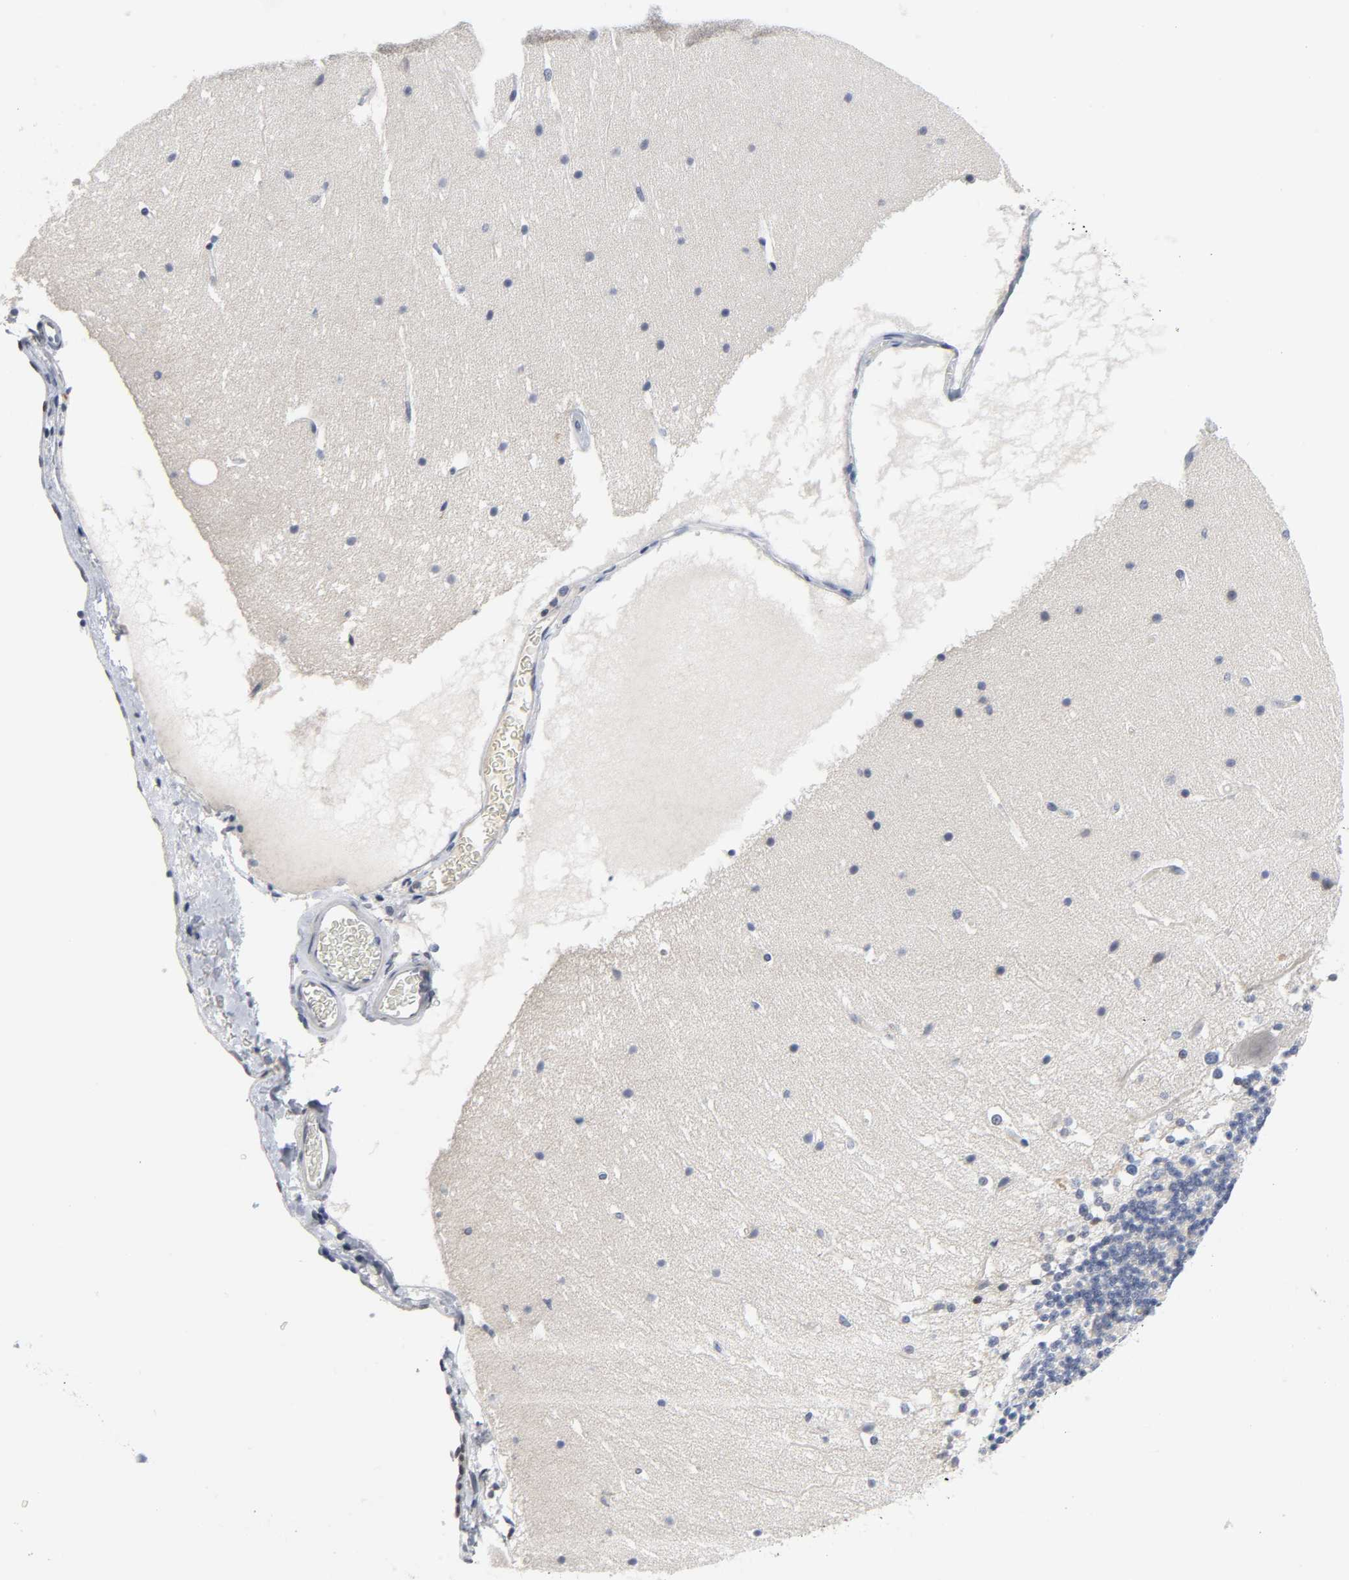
{"staining": {"intensity": "negative", "quantity": "none", "location": "none"}, "tissue": "cerebellum", "cell_type": "Cells in granular layer", "image_type": "normal", "snomed": [{"axis": "morphology", "description": "Normal tissue, NOS"}, {"axis": "topography", "description": "Cerebellum"}], "caption": "This photomicrograph is of normal cerebellum stained with IHC to label a protein in brown with the nuclei are counter-stained blue. There is no expression in cells in granular layer. (Brightfield microscopy of DAB IHC at high magnification).", "gene": "WEE1", "patient": {"sex": "female", "age": 19}}